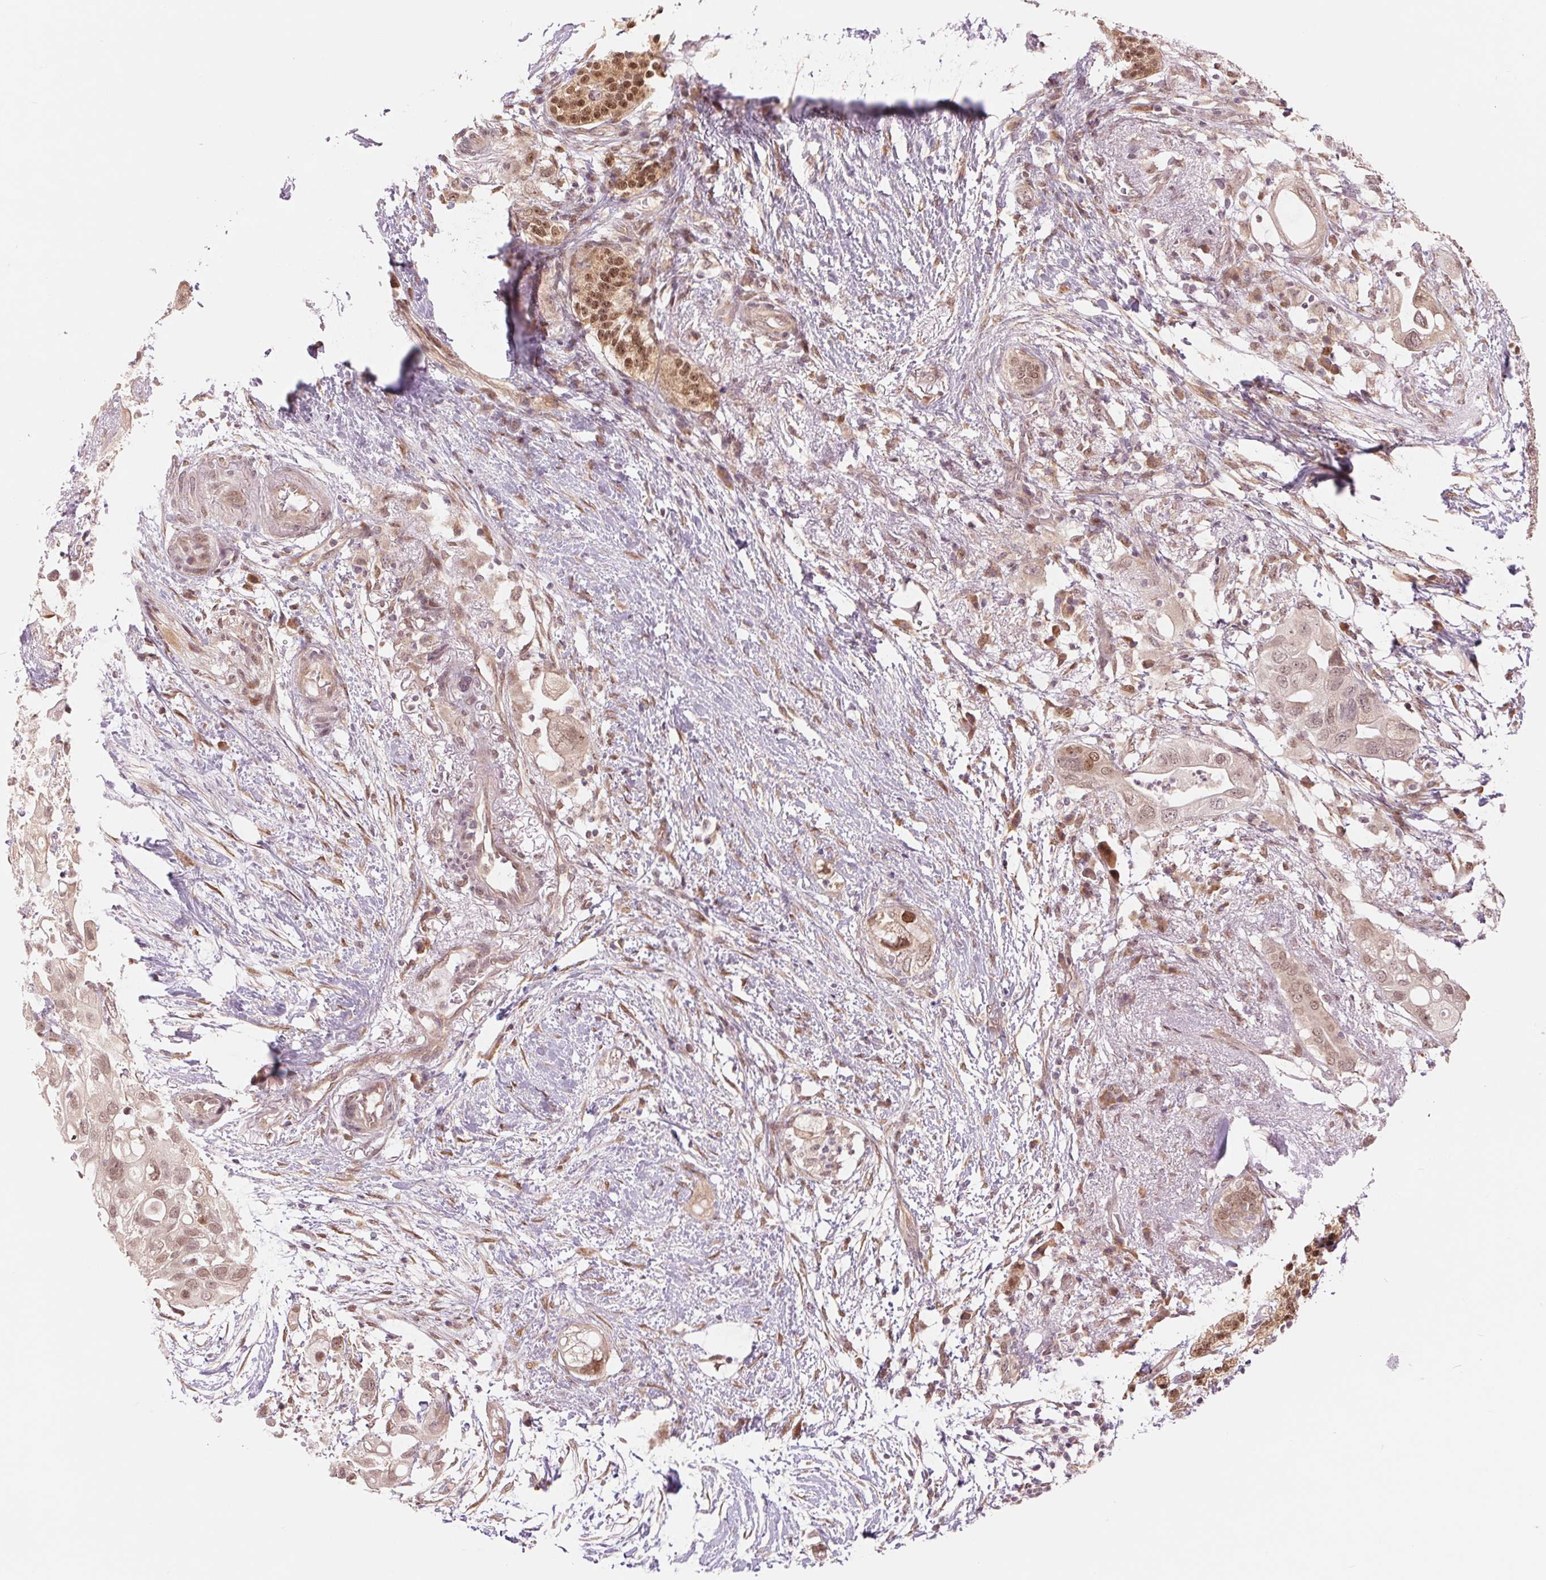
{"staining": {"intensity": "weak", "quantity": ">75%", "location": "nuclear"}, "tissue": "pancreatic cancer", "cell_type": "Tumor cells", "image_type": "cancer", "snomed": [{"axis": "morphology", "description": "Adenocarcinoma, NOS"}, {"axis": "topography", "description": "Pancreas"}], "caption": "Tumor cells show low levels of weak nuclear expression in approximately >75% of cells in adenocarcinoma (pancreatic).", "gene": "ERI3", "patient": {"sex": "female", "age": 72}}